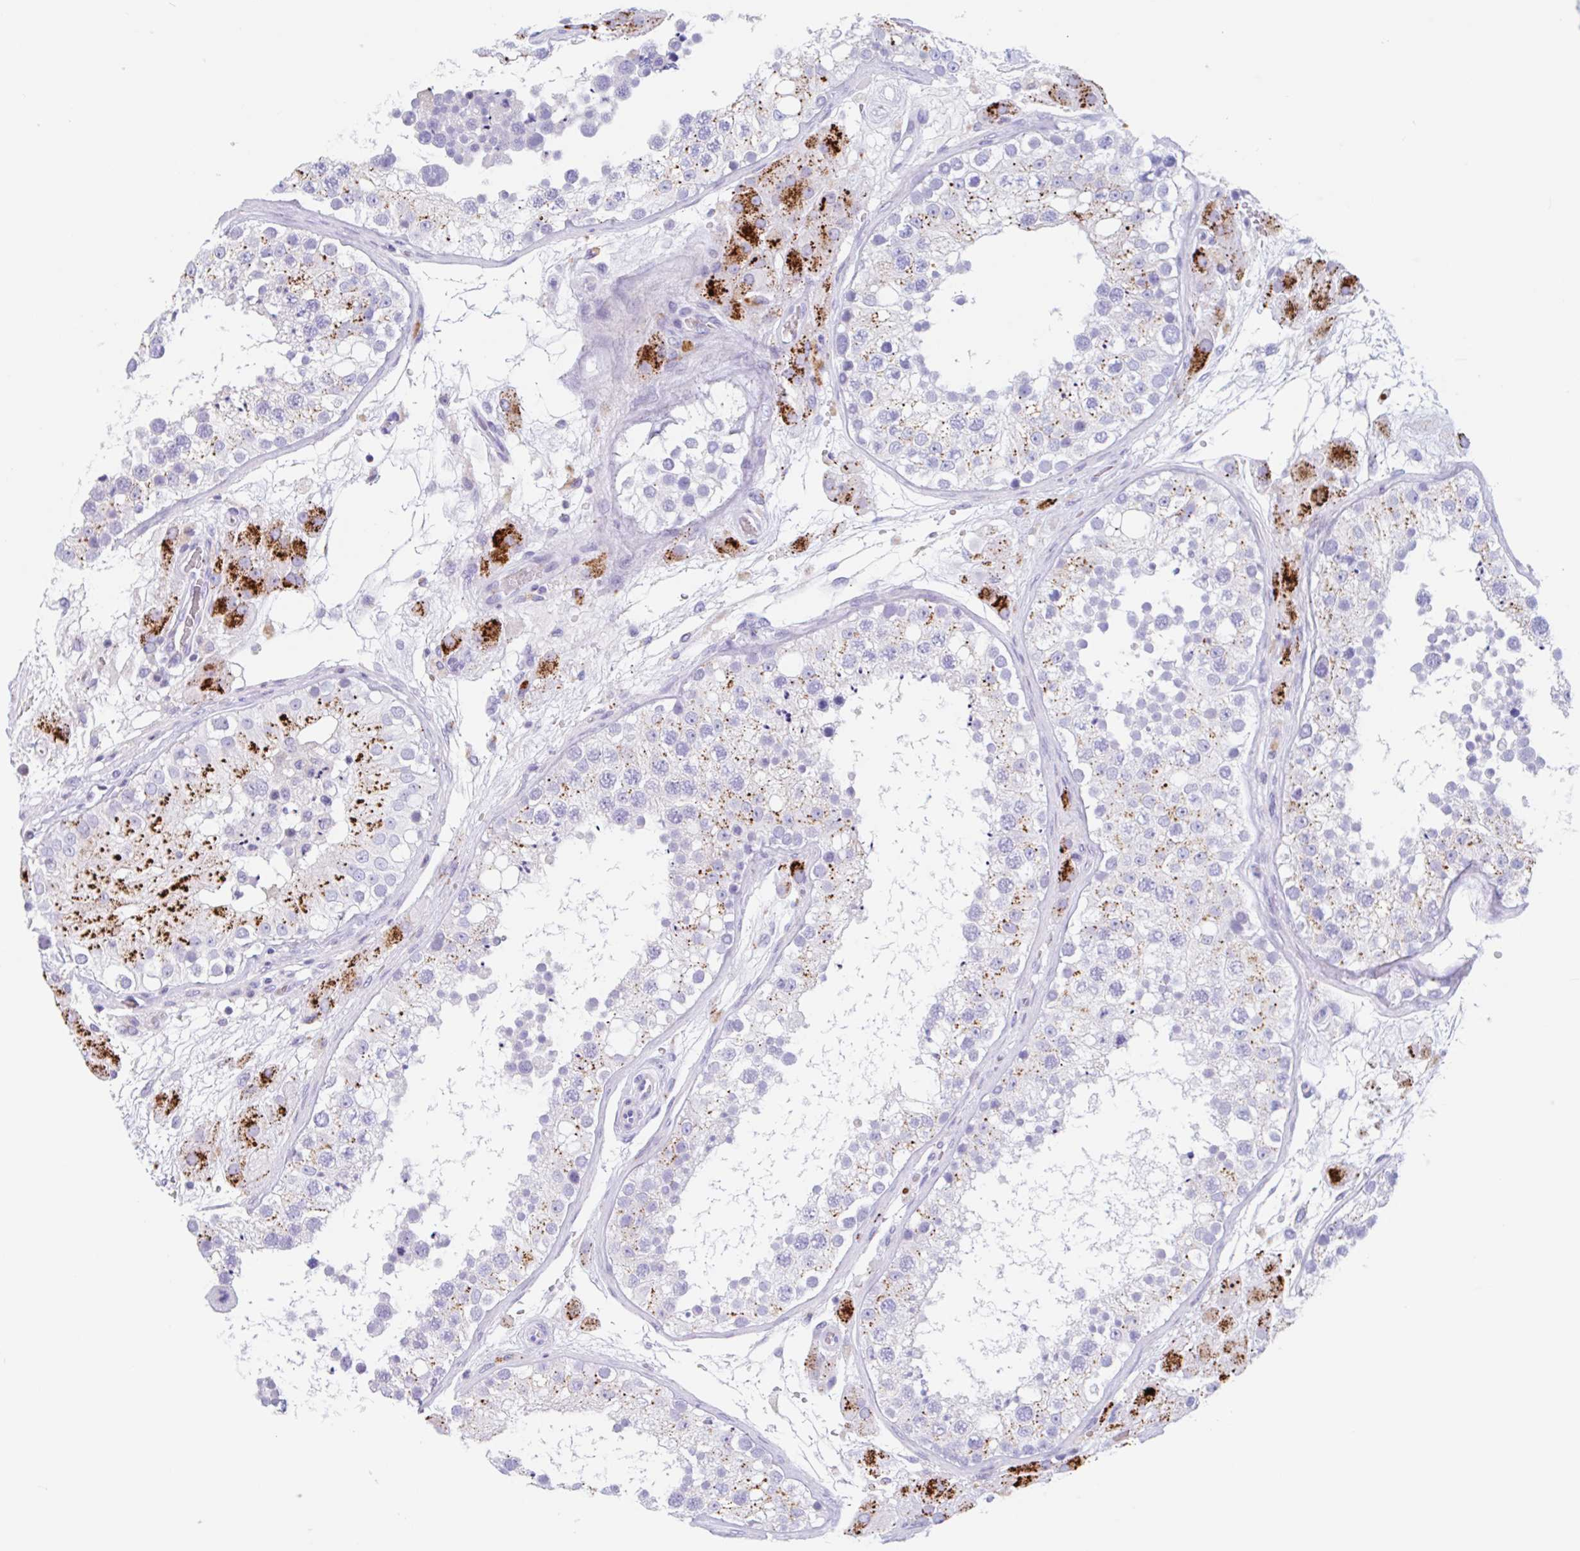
{"staining": {"intensity": "moderate", "quantity": "25%-75%", "location": "cytoplasmic/membranous"}, "tissue": "testis", "cell_type": "Cells in seminiferous ducts", "image_type": "normal", "snomed": [{"axis": "morphology", "description": "Normal tissue, NOS"}, {"axis": "topography", "description": "Testis"}], "caption": "Immunohistochemical staining of normal testis shows moderate cytoplasmic/membranous protein expression in approximately 25%-75% of cells in seminiferous ducts.", "gene": "ANKRD9", "patient": {"sex": "male", "age": 26}}